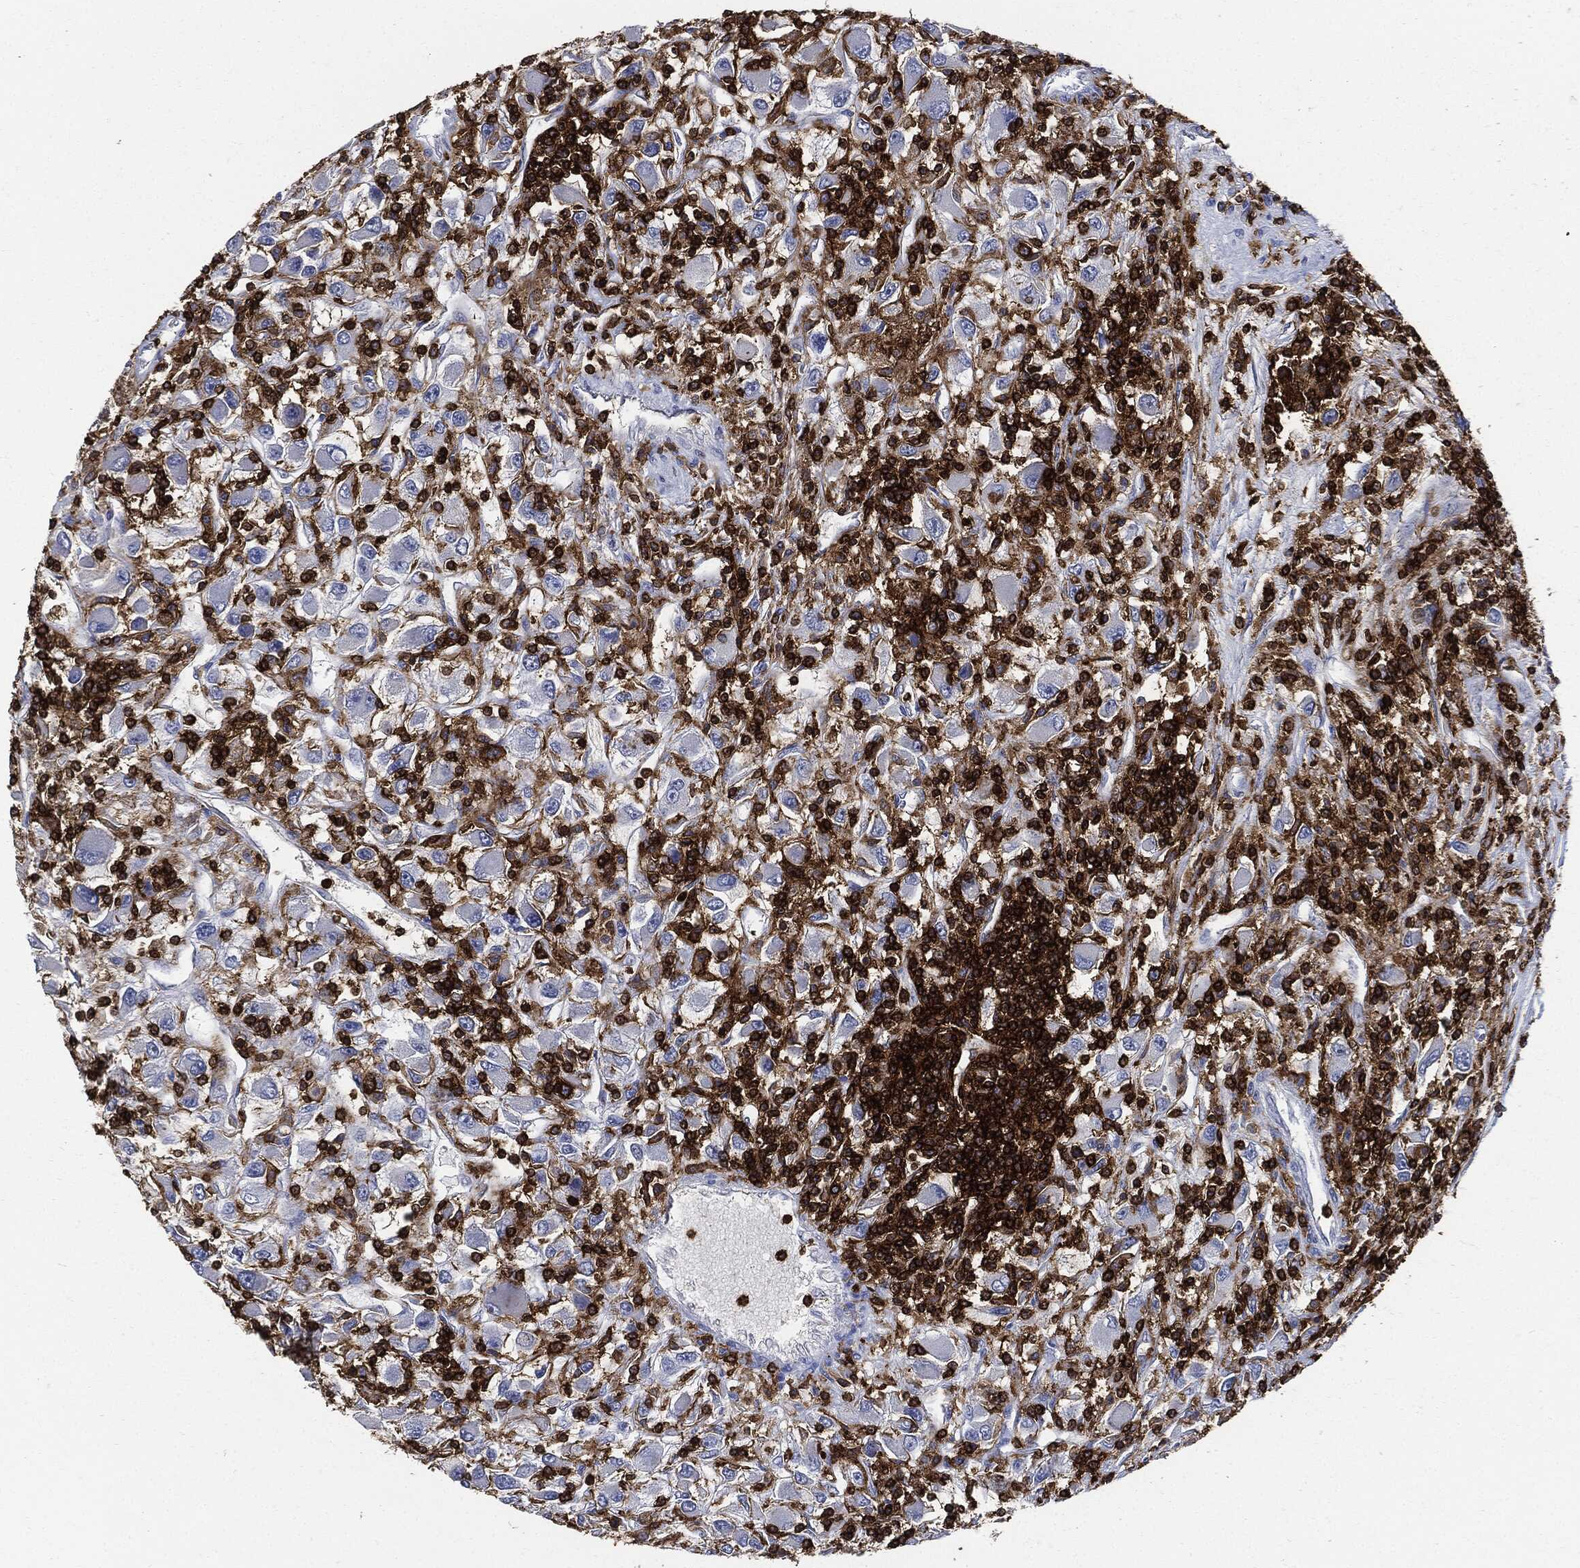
{"staining": {"intensity": "negative", "quantity": "none", "location": "none"}, "tissue": "renal cancer", "cell_type": "Tumor cells", "image_type": "cancer", "snomed": [{"axis": "morphology", "description": "Adenocarcinoma, NOS"}, {"axis": "topography", "description": "Kidney"}], "caption": "High power microscopy micrograph of an immunohistochemistry histopathology image of renal cancer (adenocarcinoma), revealing no significant positivity in tumor cells.", "gene": "PTPRC", "patient": {"sex": "female", "age": 67}}